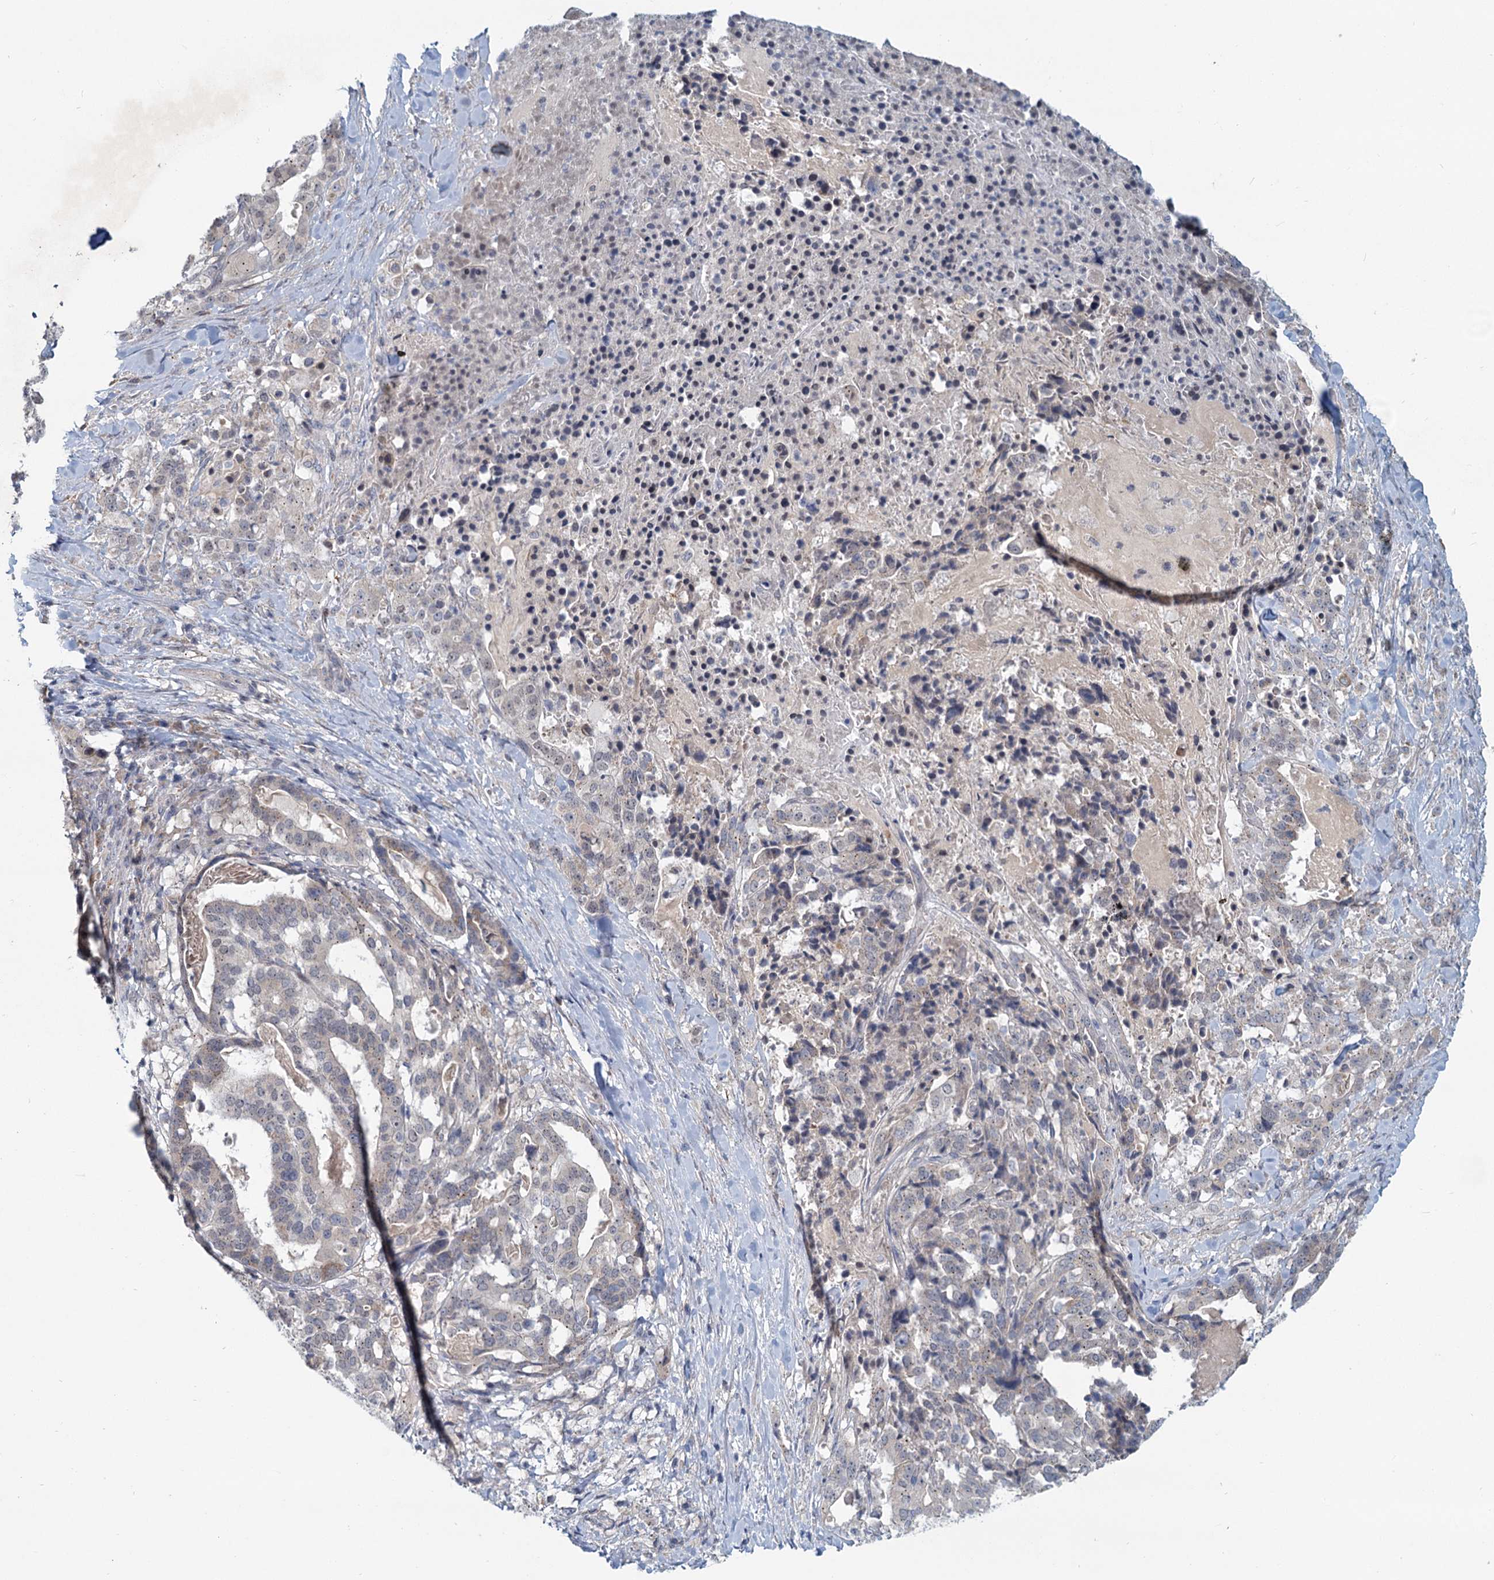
{"staining": {"intensity": "negative", "quantity": "none", "location": "none"}, "tissue": "stomach cancer", "cell_type": "Tumor cells", "image_type": "cancer", "snomed": [{"axis": "morphology", "description": "Adenocarcinoma, NOS"}, {"axis": "topography", "description": "Stomach"}], "caption": "High power microscopy micrograph of an immunohistochemistry (IHC) histopathology image of stomach cancer (adenocarcinoma), revealing no significant positivity in tumor cells.", "gene": "STAP1", "patient": {"sex": "male", "age": 48}}